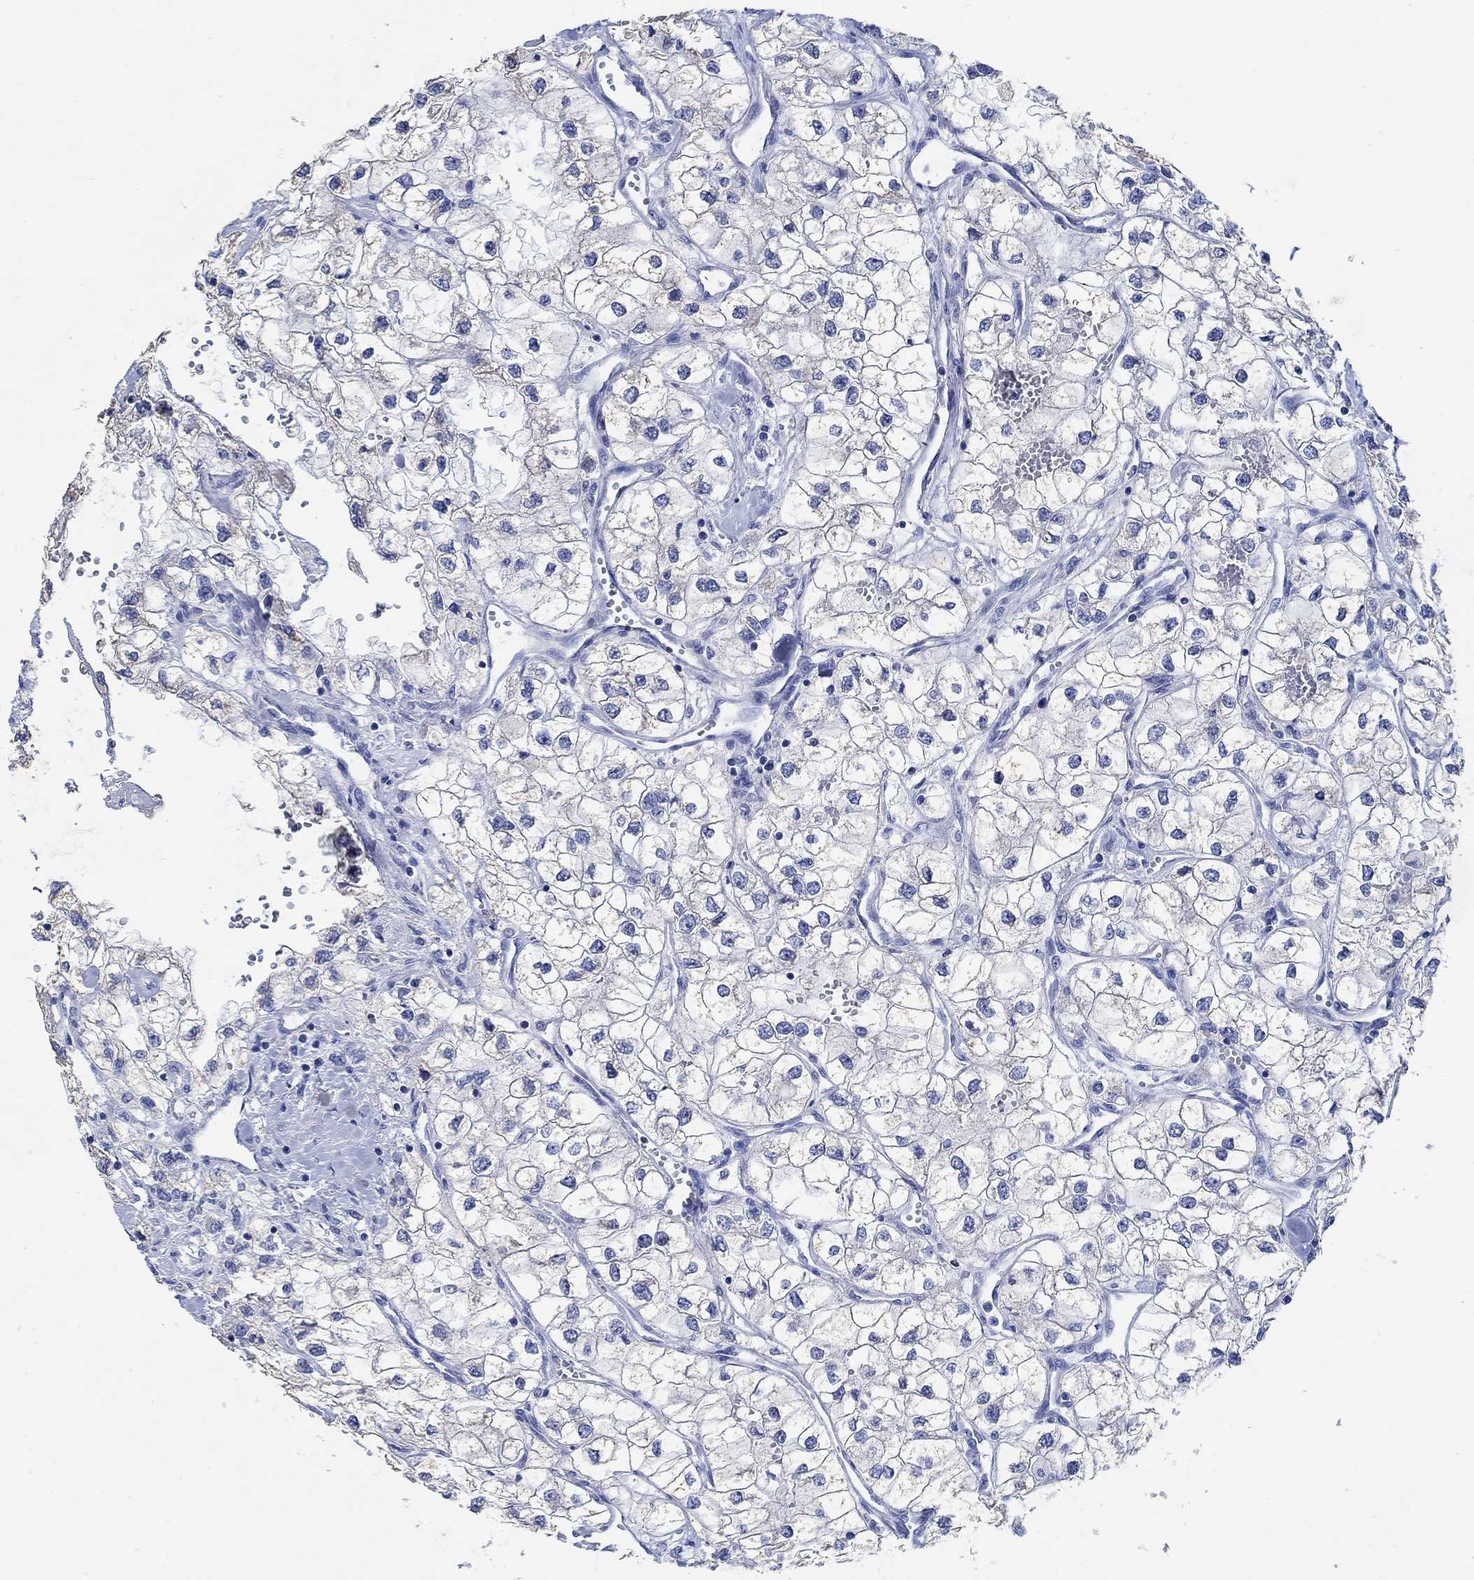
{"staining": {"intensity": "negative", "quantity": "none", "location": "none"}, "tissue": "renal cancer", "cell_type": "Tumor cells", "image_type": "cancer", "snomed": [{"axis": "morphology", "description": "Adenocarcinoma, NOS"}, {"axis": "topography", "description": "Kidney"}], "caption": "Immunohistochemical staining of renal adenocarcinoma reveals no significant positivity in tumor cells. The staining is performed using DAB (3,3'-diaminobenzidine) brown chromogen with nuclei counter-stained in using hematoxylin.", "gene": "PPP1R17", "patient": {"sex": "male", "age": 59}}